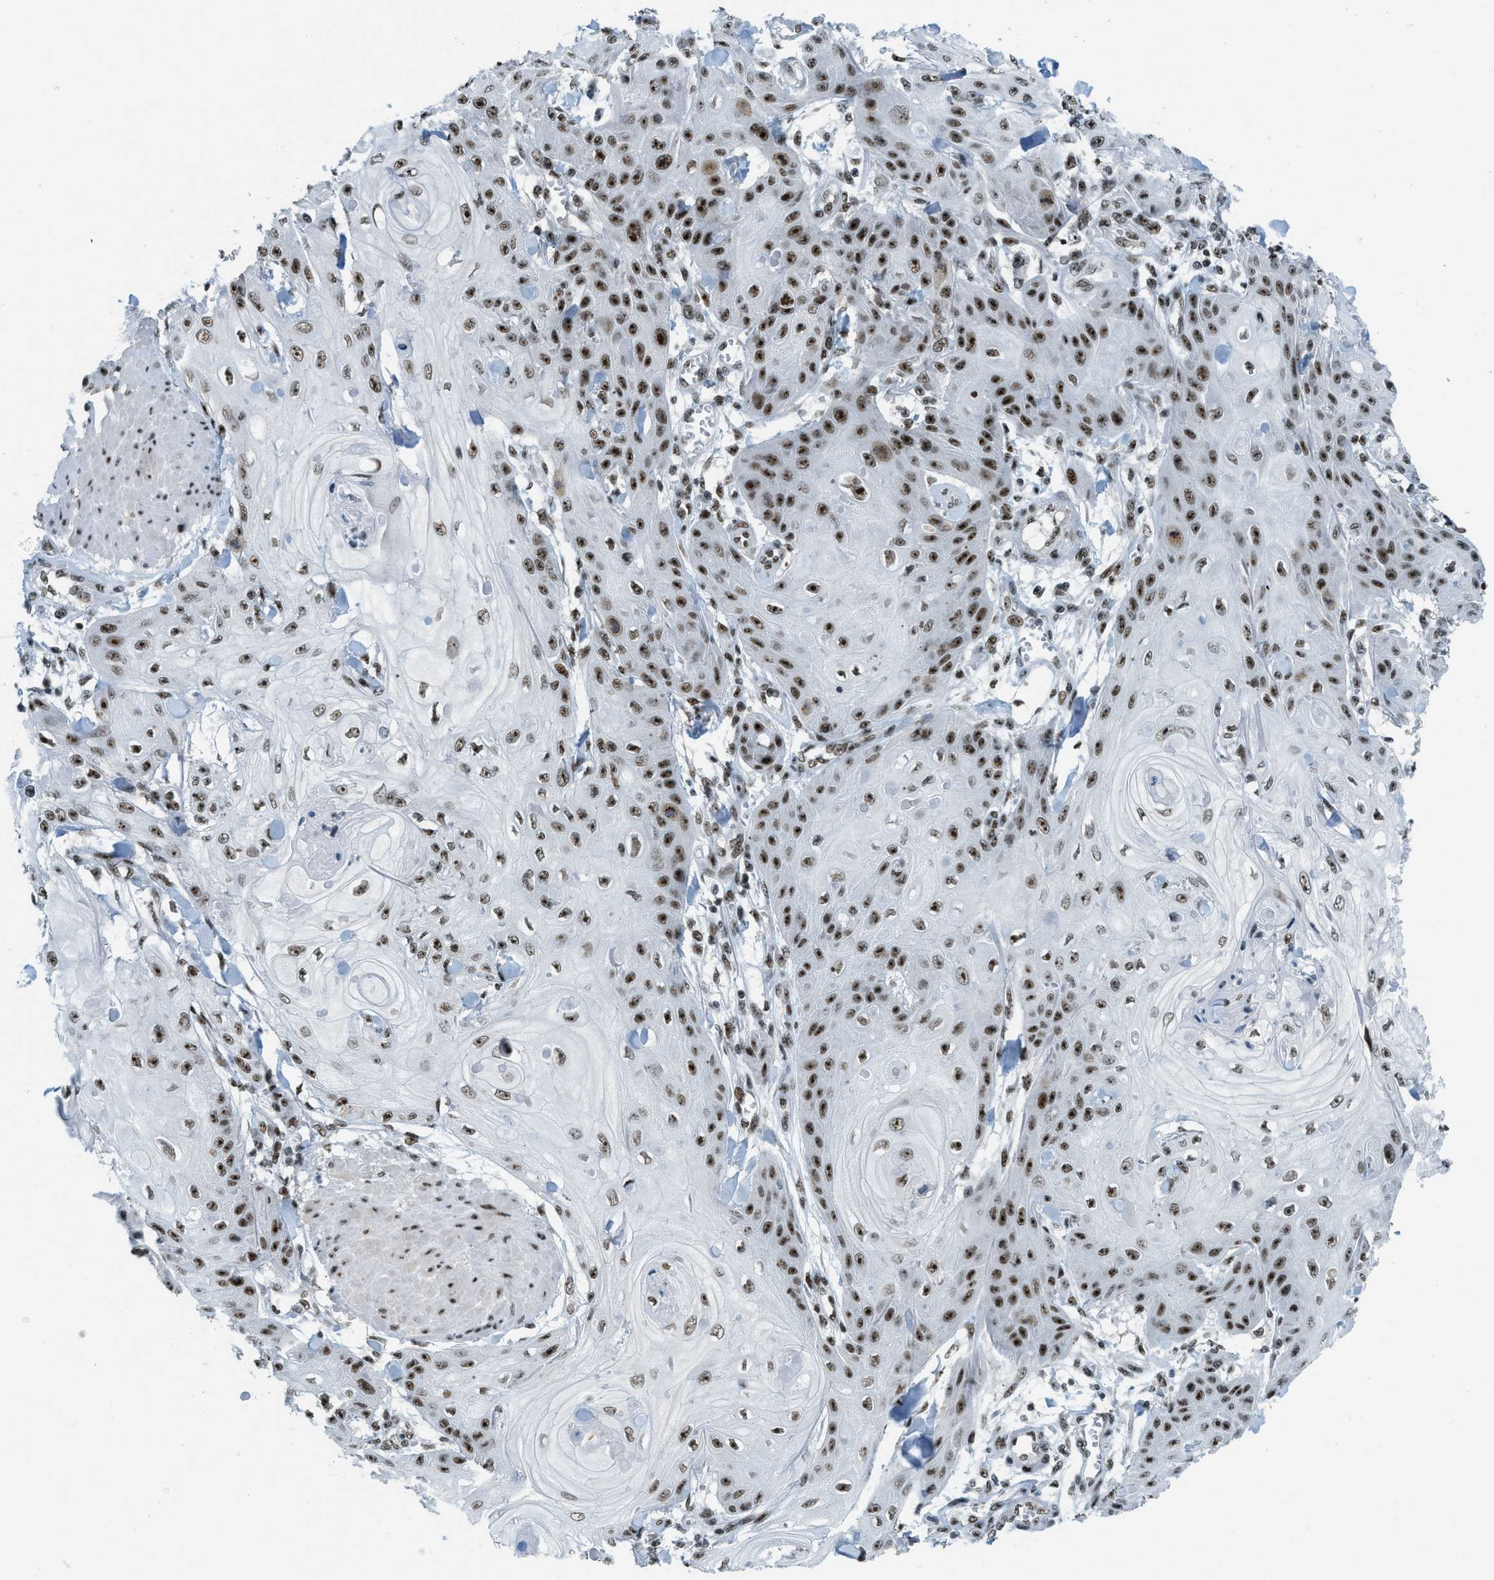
{"staining": {"intensity": "strong", "quantity": ">75%", "location": "nuclear"}, "tissue": "skin cancer", "cell_type": "Tumor cells", "image_type": "cancer", "snomed": [{"axis": "morphology", "description": "Squamous cell carcinoma, NOS"}, {"axis": "topography", "description": "Skin"}], "caption": "Human squamous cell carcinoma (skin) stained for a protein (brown) demonstrates strong nuclear positive expression in about >75% of tumor cells.", "gene": "URB1", "patient": {"sex": "male", "age": 74}}